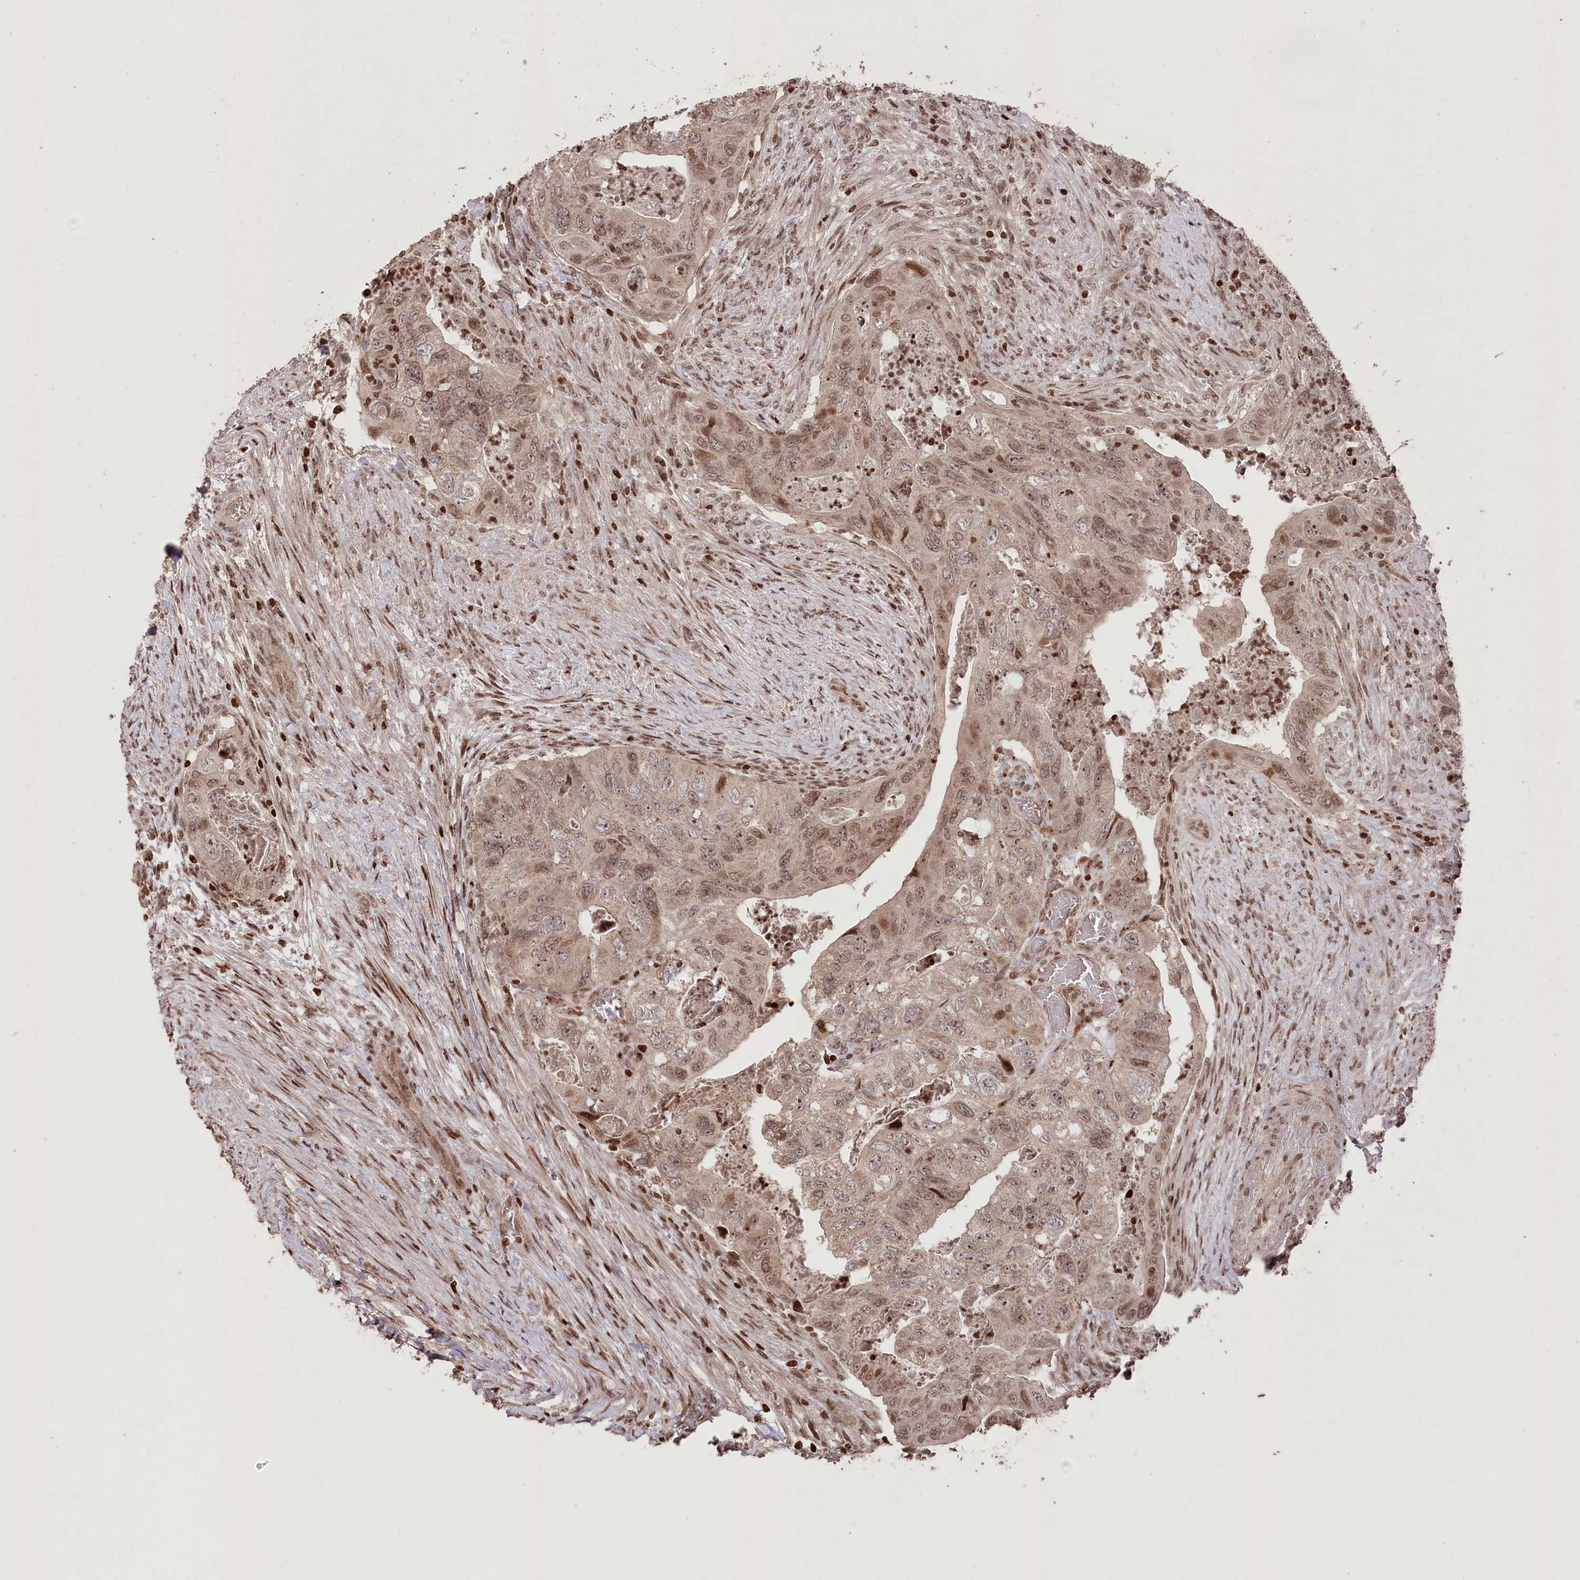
{"staining": {"intensity": "moderate", "quantity": ">75%", "location": "cytoplasmic/membranous,nuclear"}, "tissue": "colorectal cancer", "cell_type": "Tumor cells", "image_type": "cancer", "snomed": [{"axis": "morphology", "description": "Adenocarcinoma, NOS"}, {"axis": "topography", "description": "Rectum"}], "caption": "An image of human colorectal cancer (adenocarcinoma) stained for a protein exhibits moderate cytoplasmic/membranous and nuclear brown staining in tumor cells. (brown staining indicates protein expression, while blue staining denotes nuclei).", "gene": "CCSER2", "patient": {"sex": "male", "age": 63}}